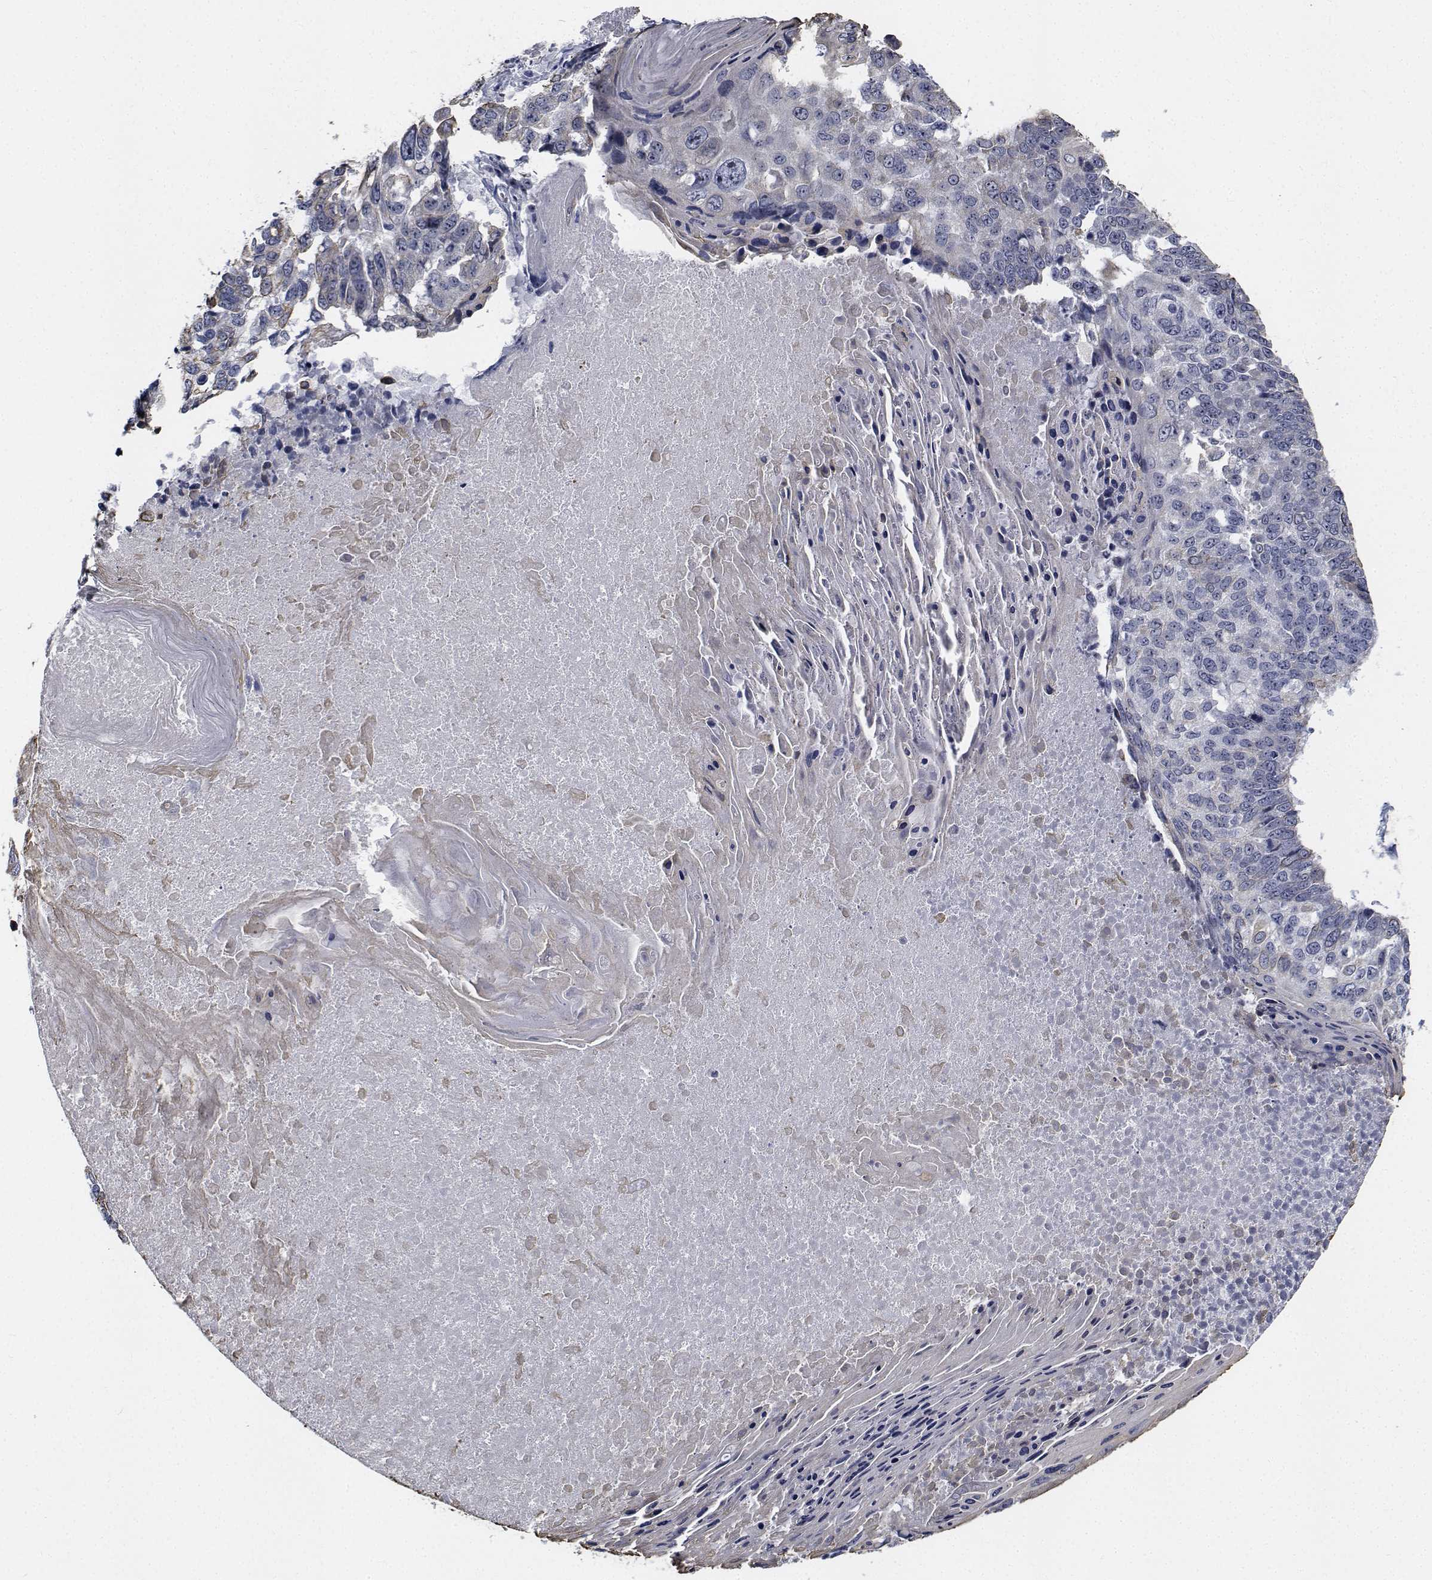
{"staining": {"intensity": "negative", "quantity": "none", "location": "none"}, "tissue": "lung cancer", "cell_type": "Tumor cells", "image_type": "cancer", "snomed": [{"axis": "morphology", "description": "Squamous cell carcinoma, NOS"}, {"axis": "topography", "description": "Lung"}], "caption": "Tumor cells are negative for protein expression in human lung cancer (squamous cell carcinoma). (DAB immunohistochemistry with hematoxylin counter stain).", "gene": "NVL", "patient": {"sex": "male", "age": 73}}